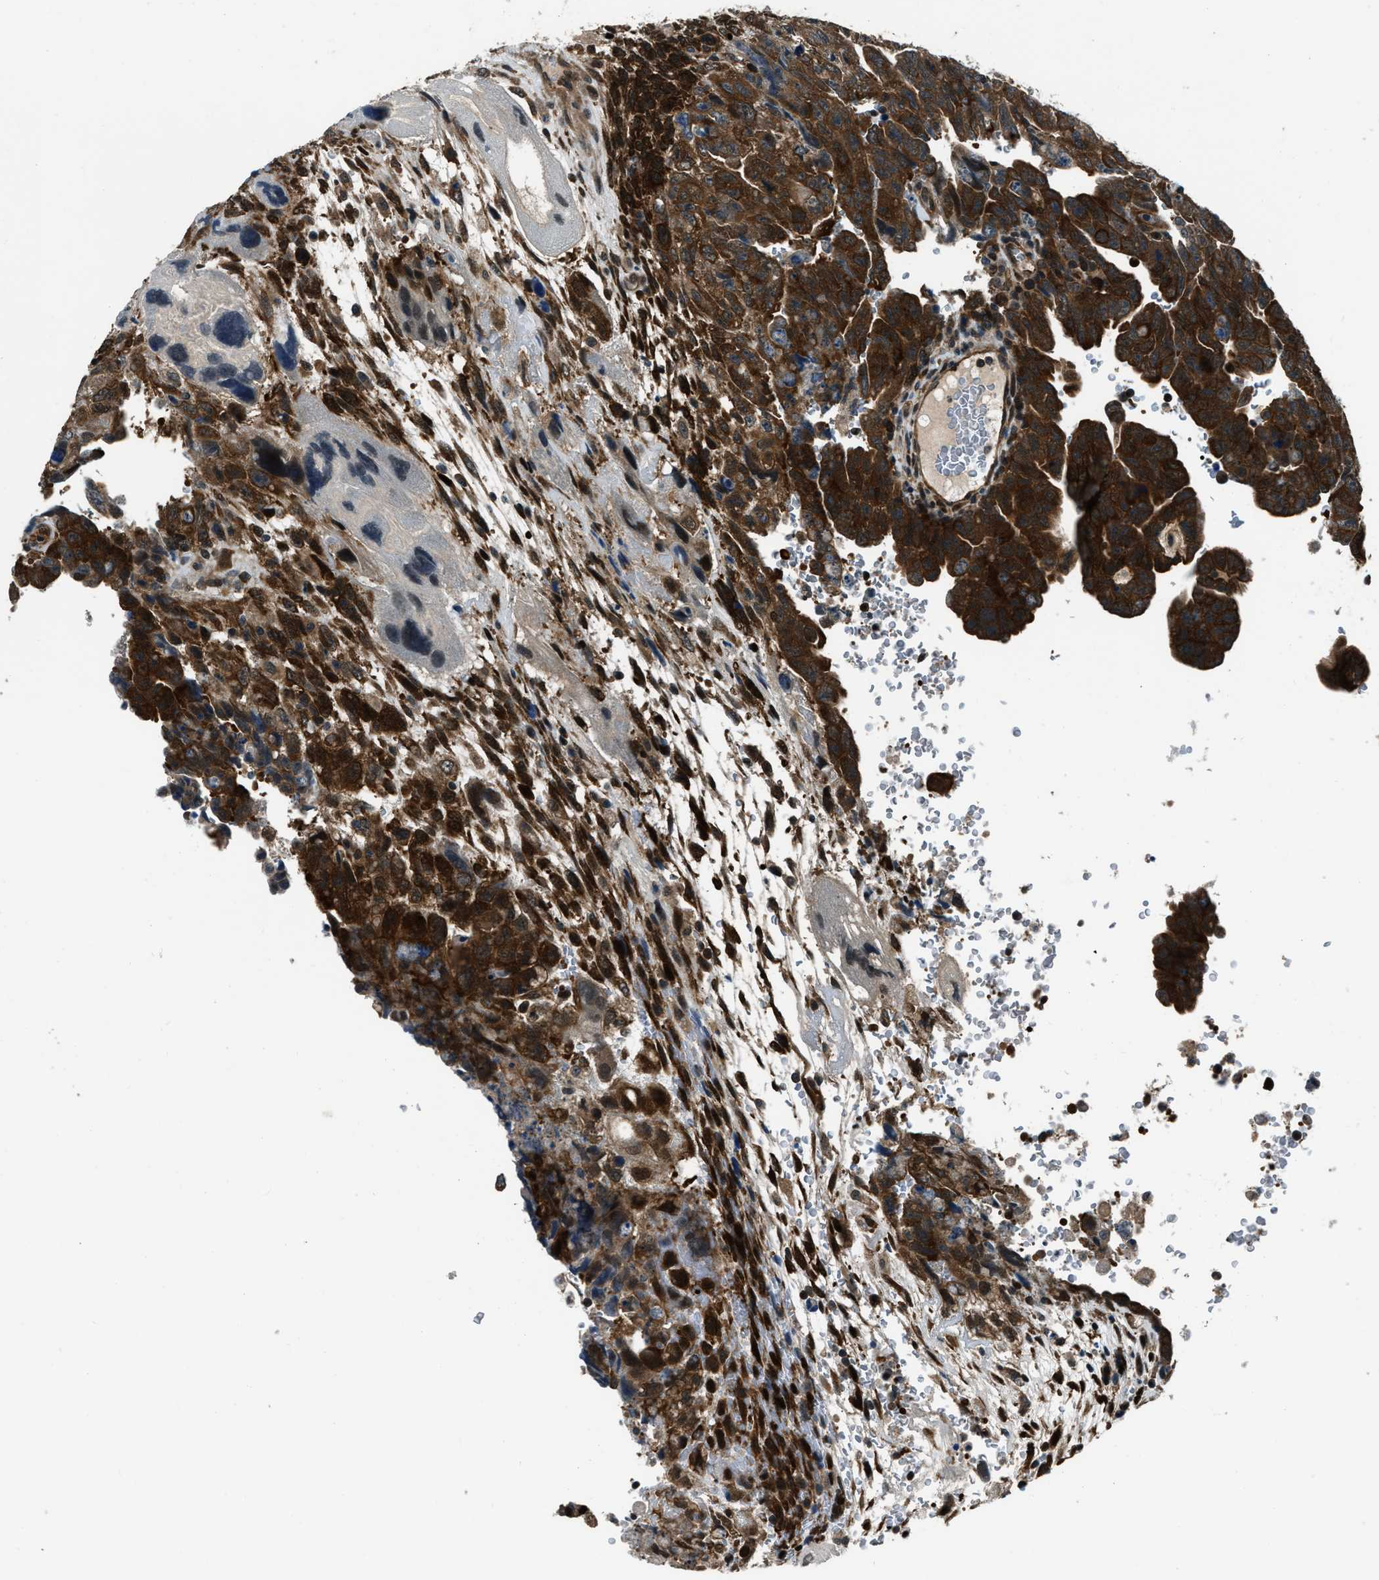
{"staining": {"intensity": "strong", "quantity": ">75%", "location": "cytoplasmic/membranous,nuclear"}, "tissue": "testis cancer", "cell_type": "Tumor cells", "image_type": "cancer", "snomed": [{"axis": "morphology", "description": "Carcinoma, Embryonal, NOS"}, {"axis": "topography", "description": "Testis"}], "caption": "Approximately >75% of tumor cells in human testis embryonal carcinoma exhibit strong cytoplasmic/membranous and nuclear protein expression as visualized by brown immunohistochemical staining.", "gene": "NUDCD3", "patient": {"sex": "male", "age": 28}}